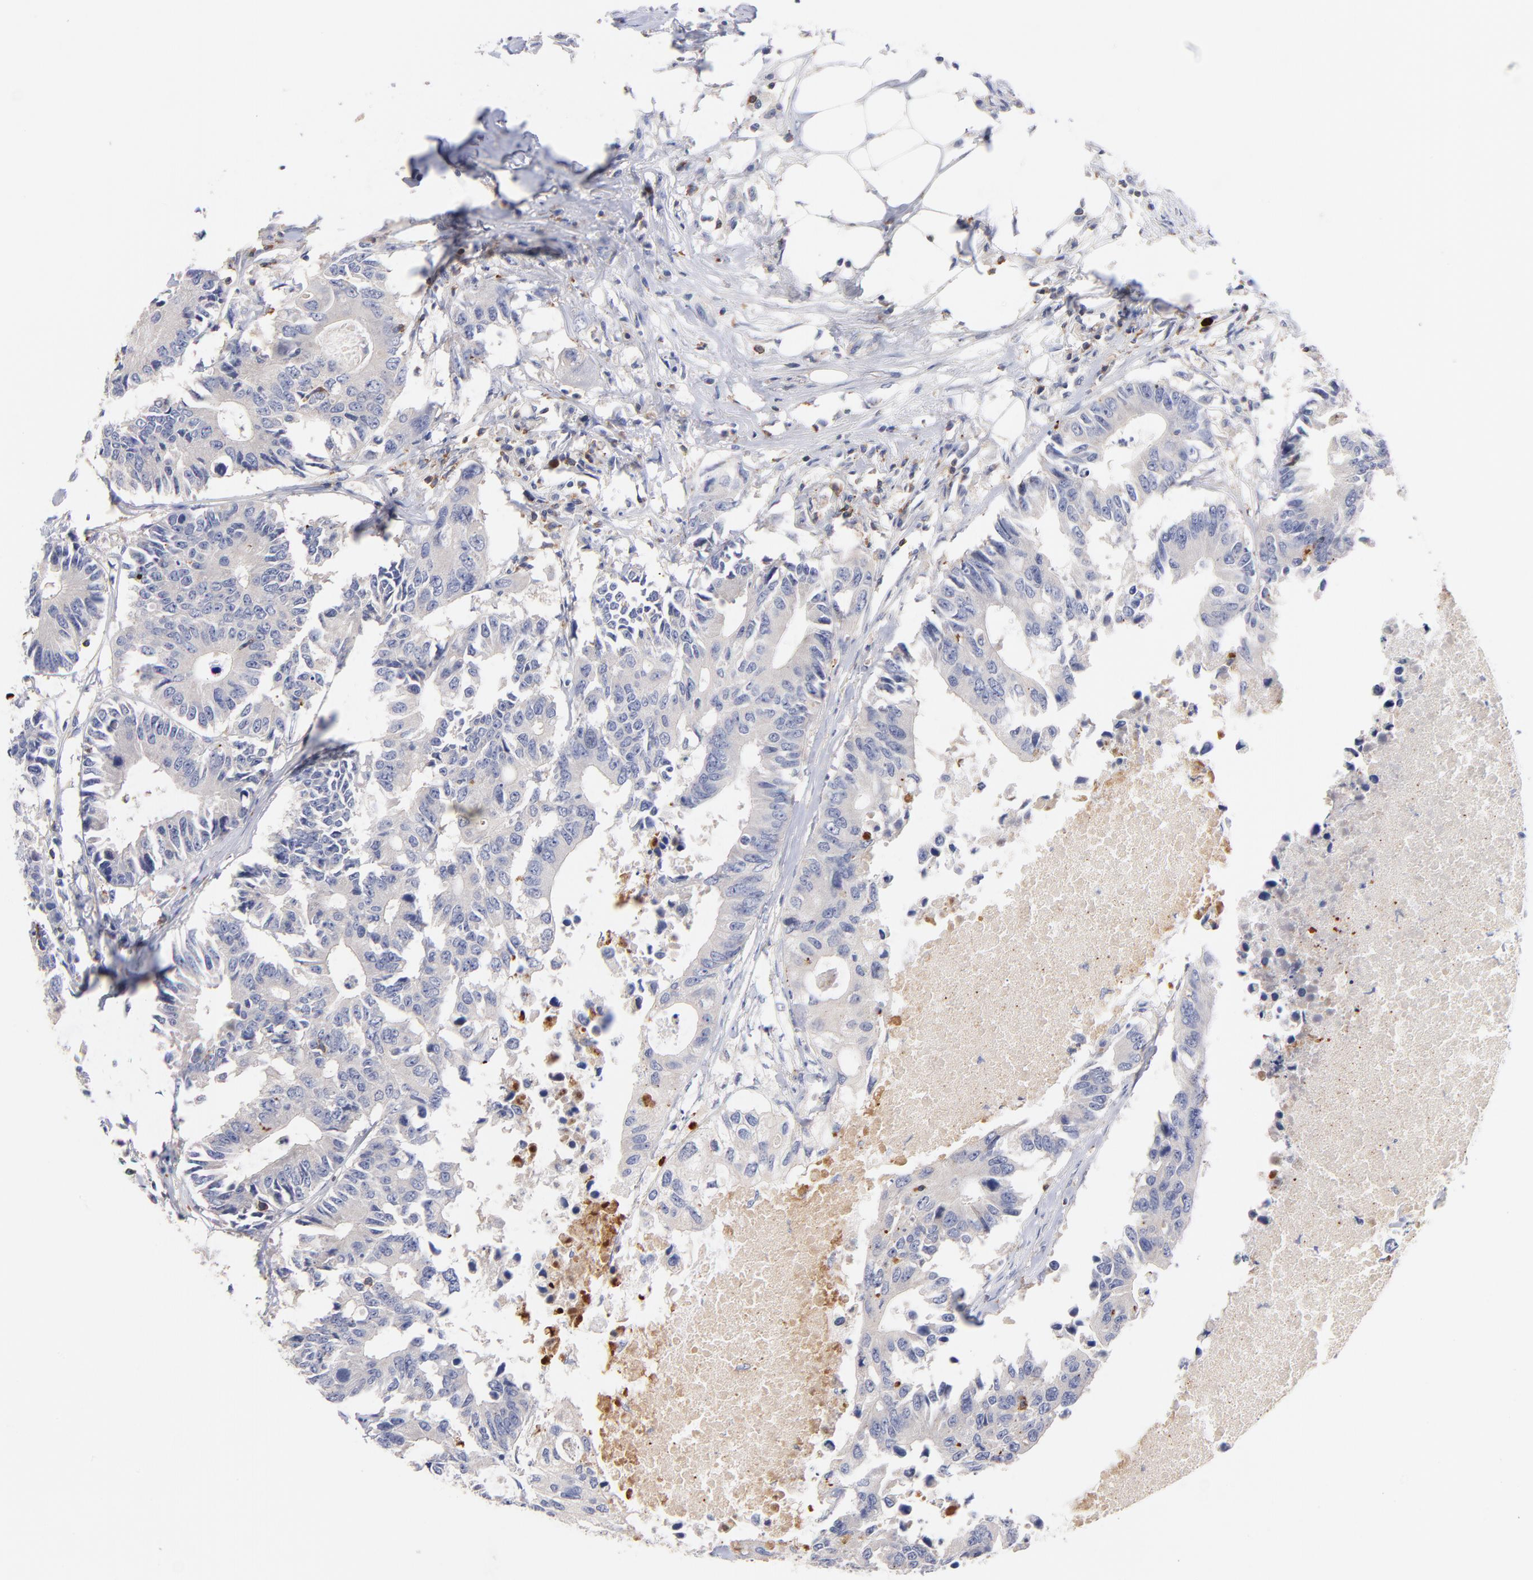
{"staining": {"intensity": "negative", "quantity": "none", "location": "none"}, "tissue": "colorectal cancer", "cell_type": "Tumor cells", "image_type": "cancer", "snomed": [{"axis": "morphology", "description": "Adenocarcinoma, NOS"}, {"axis": "topography", "description": "Colon"}], "caption": "An image of colorectal cancer stained for a protein exhibits no brown staining in tumor cells.", "gene": "KREMEN2", "patient": {"sex": "male", "age": 71}}